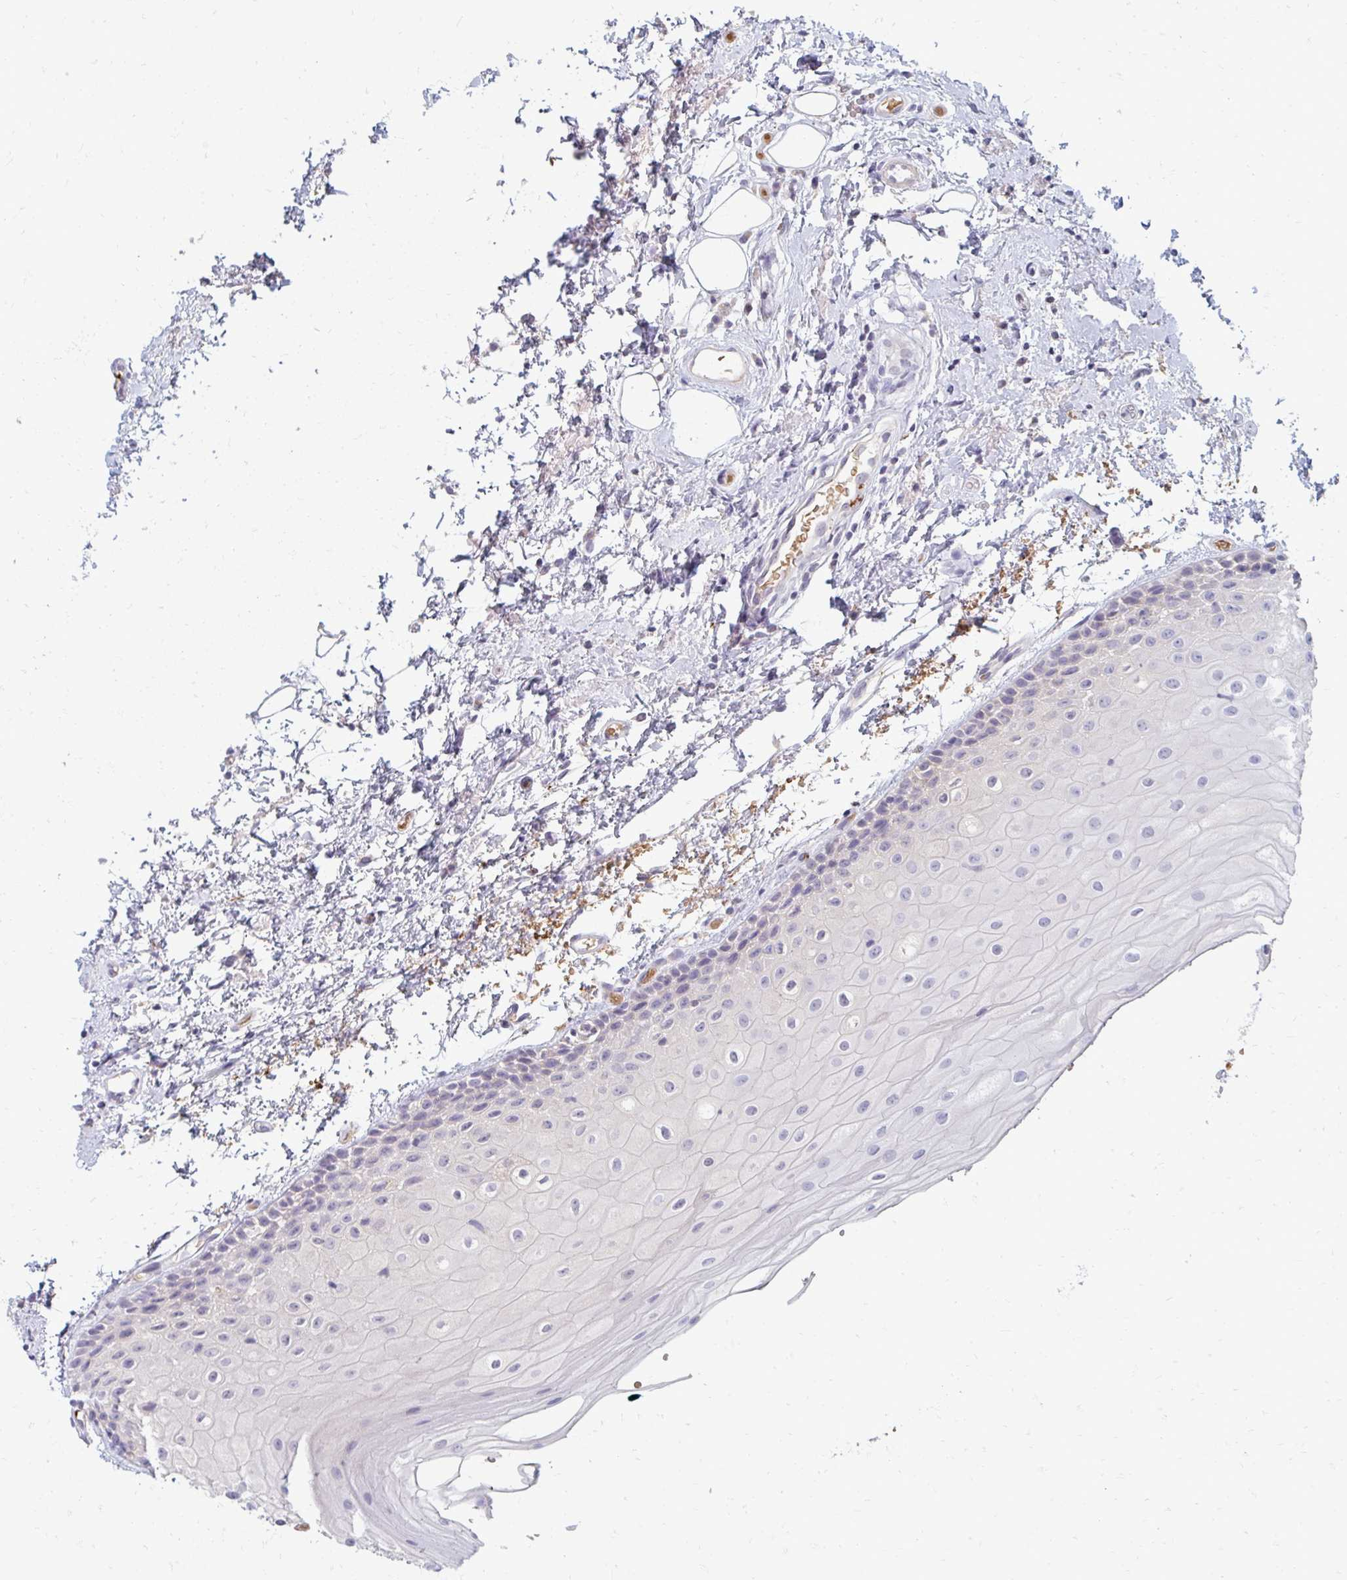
{"staining": {"intensity": "weak", "quantity": "<25%", "location": "cytoplasmic/membranous"}, "tissue": "oral mucosa", "cell_type": "Squamous epithelial cells", "image_type": "normal", "snomed": [{"axis": "morphology", "description": "Normal tissue, NOS"}, {"axis": "topography", "description": "Oral tissue"}], "caption": "DAB (3,3'-diaminobenzidine) immunohistochemical staining of benign human oral mucosa displays no significant staining in squamous epithelial cells. The staining was performed using DAB to visualize the protein expression in brown, while the nuclei were stained in blue with hematoxylin (Magnification: 20x).", "gene": "RAB33A", "patient": {"sex": "female", "age": 82}}